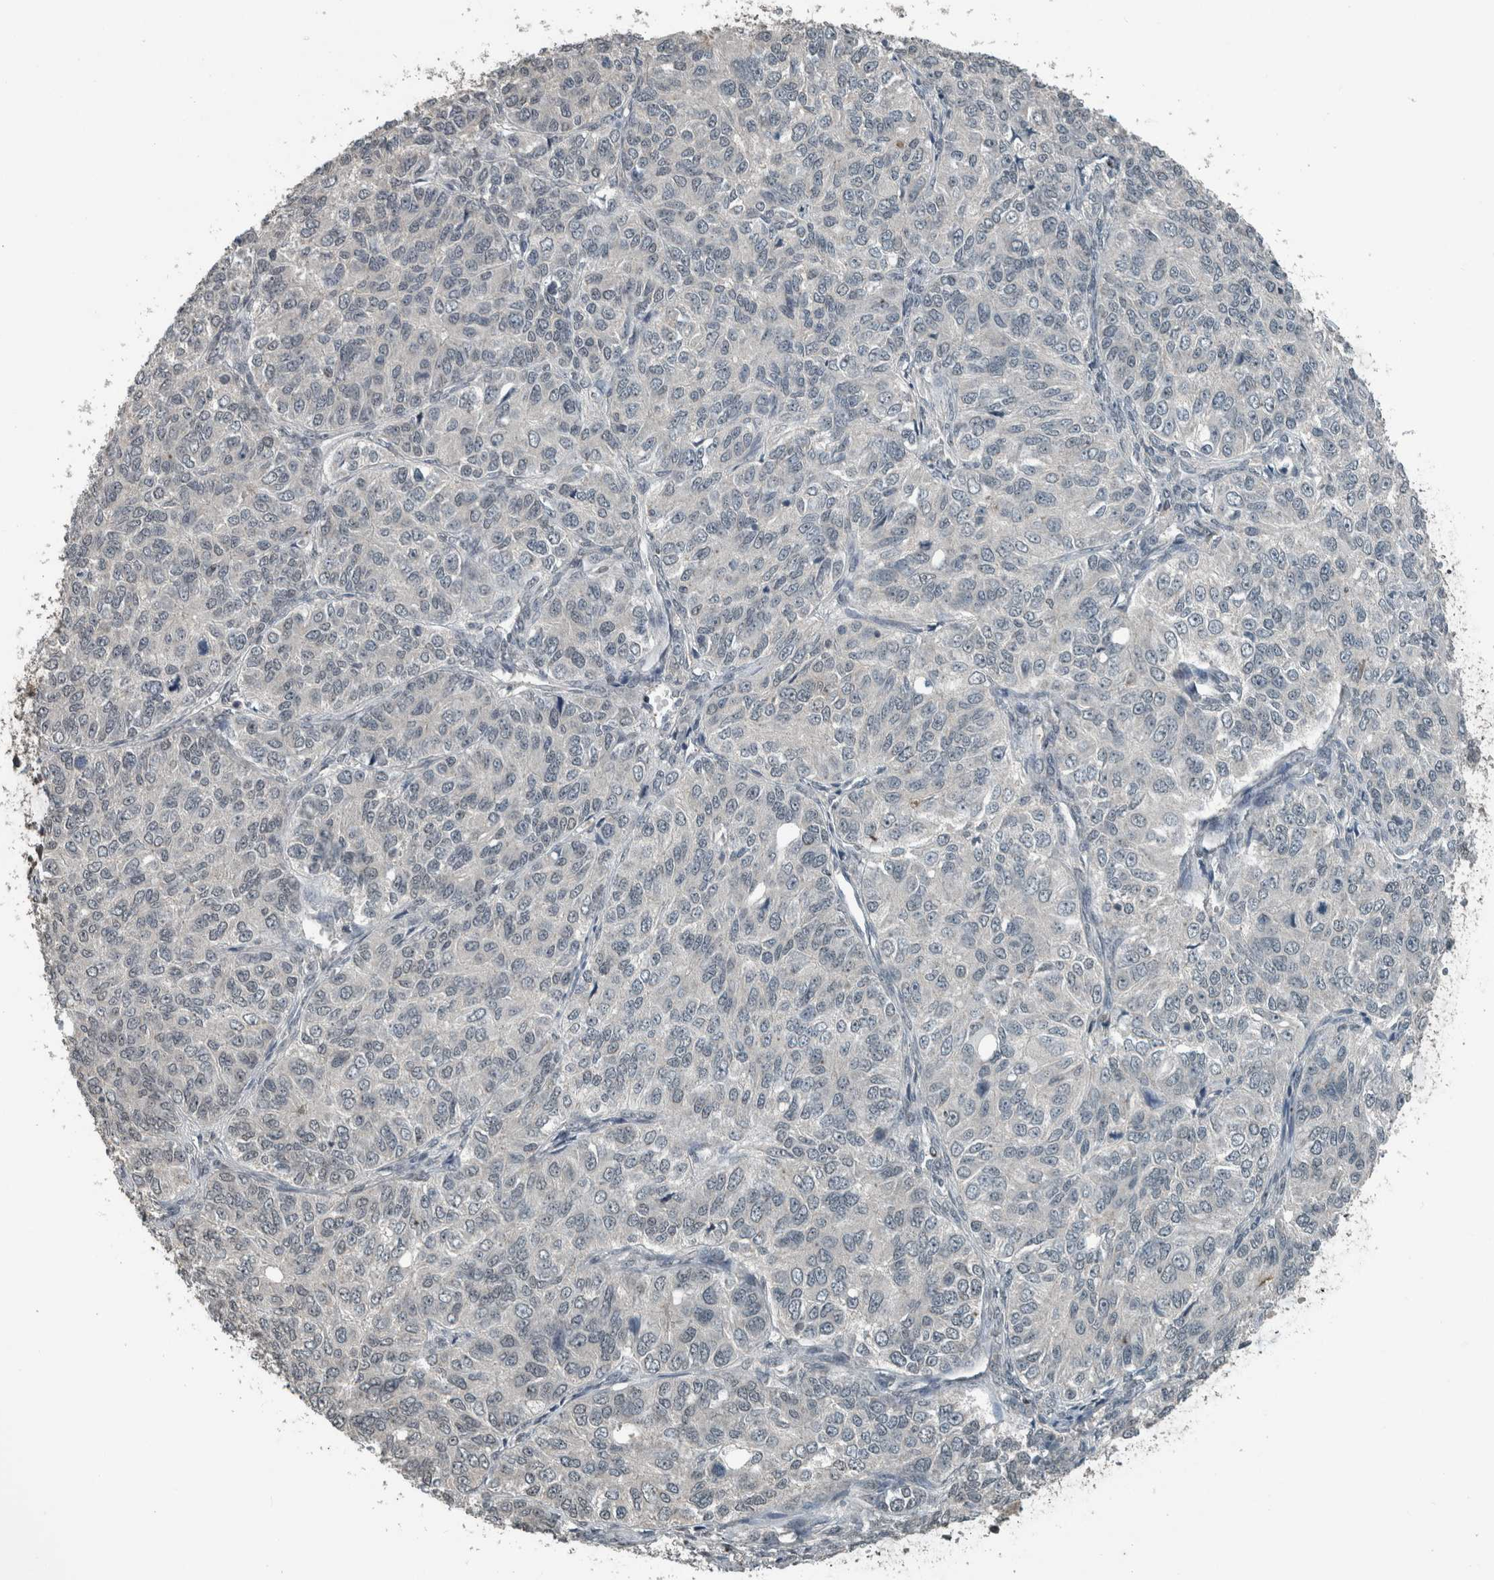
{"staining": {"intensity": "weak", "quantity": "<25%", "location": "nuclear"}, "tissue": "ovarian cancer", "cell_type": "Tumor cells", "image_type": "cancer", "snomed": [{"axis": "morphology", "description": "Carcinoma, endometroid"}, {"axis": "topography", "description": "Ovary"}], "caption": "Ovarian endometroid carcinoma was stained to show a protein in brown. There is no significant positivity in tumor cells.", "gene": "ZNF24", "patient": {"sex": "female", "age": 51}}